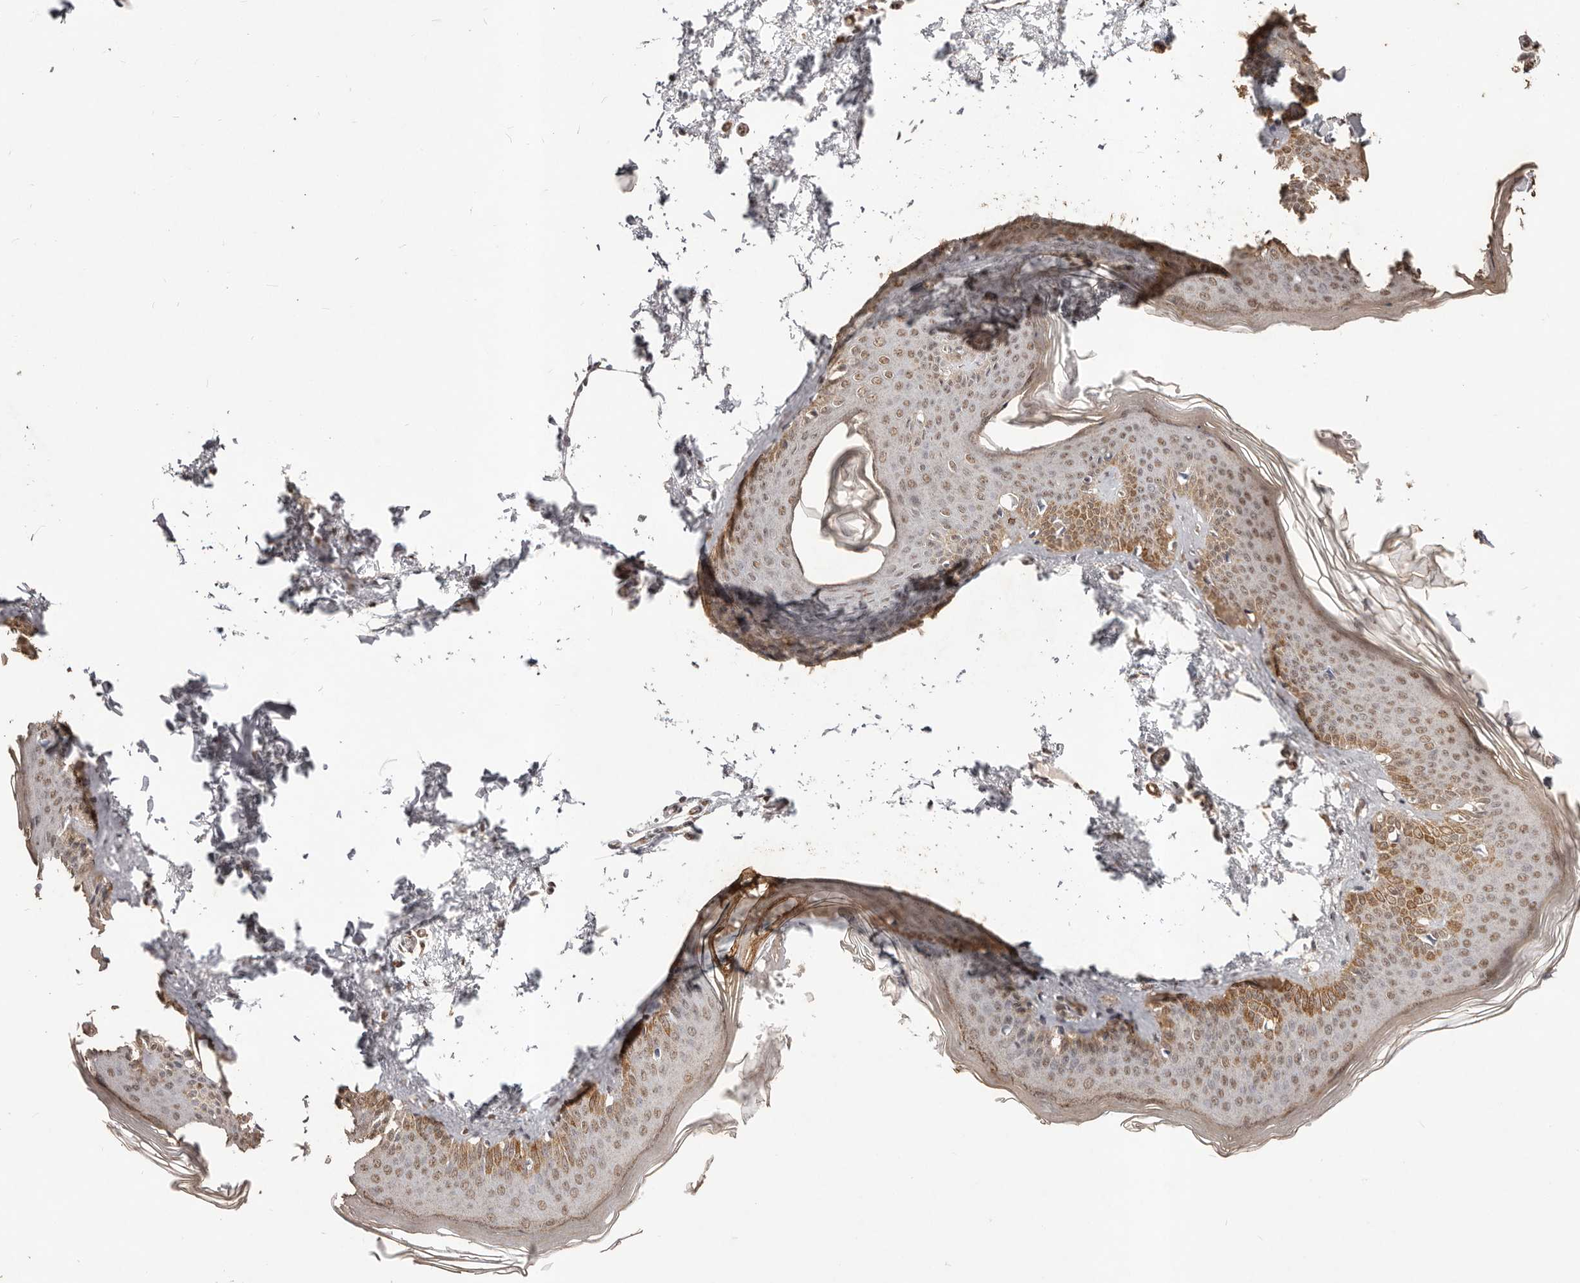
{"staining": {"intensity": "weak", "quantity": ">75%", "location": "cytoplasmic/membranous"}, "tissue": "skin", "cell_type": "Fibroblasts", "image_type": "normal", "snomed": [{"axis": "morphology", "description": "Normal tissue, NOS"}, {"axis": "topography", "description": "Skin"}], "caption": "Weak cytoplasmic/membranous staining is seen in about >75% of fibroblasts in benign skin. The protein is shown in brown color, while the nuclei are stained blue.", "gene": "RPS6KA5", "patient": {"sex": "female", "age": 27}}